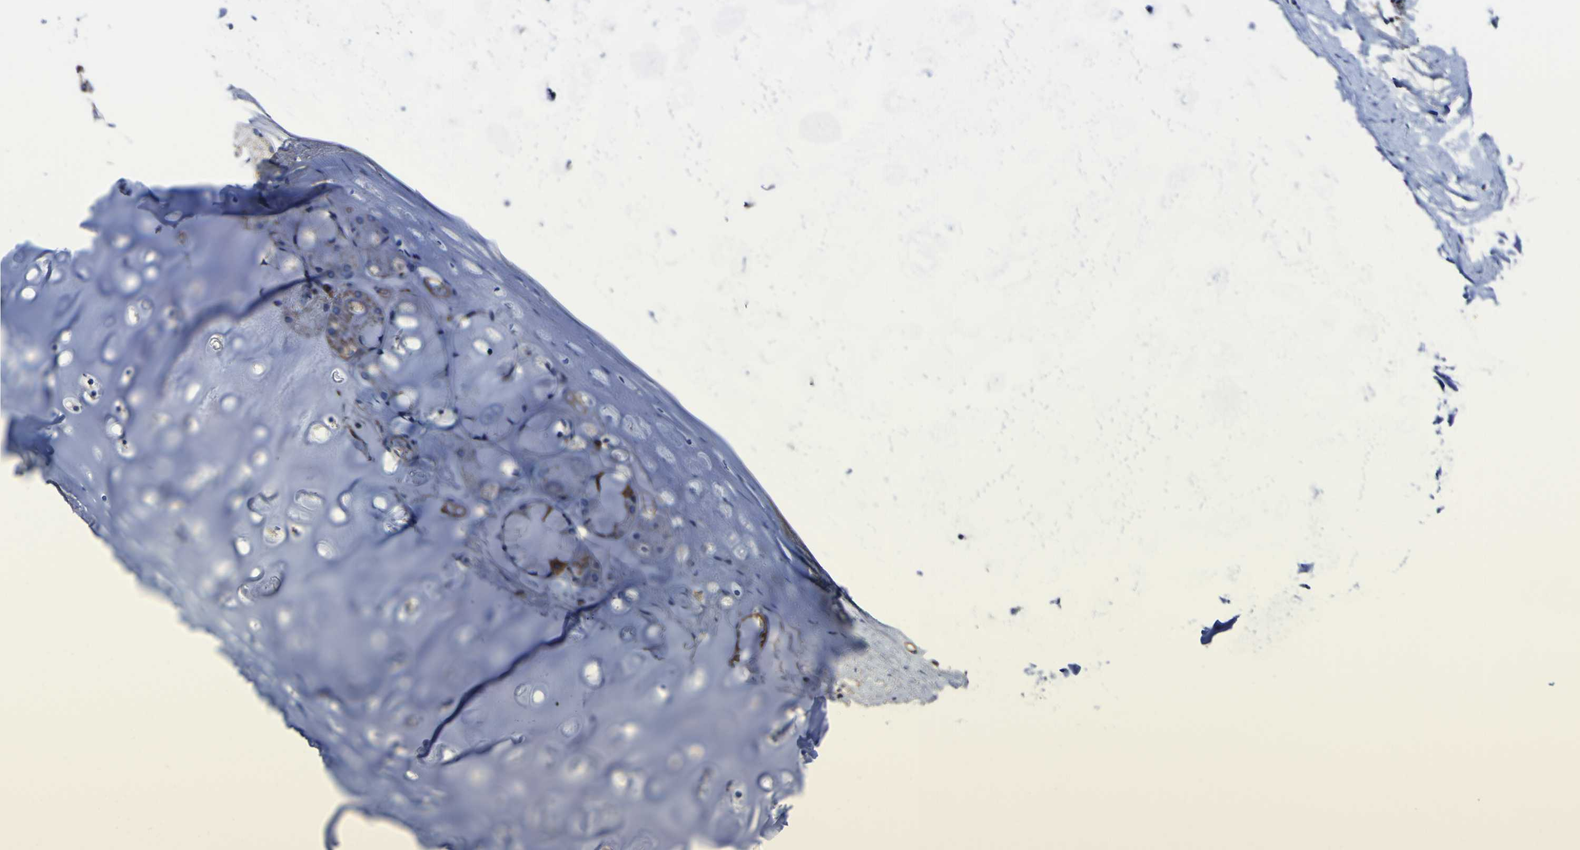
{"staining": {"intensity": "weak", "quantity": ">75%", "location": "cytoplasmic/membranous"}, "tissue": "adipose tissue", "cell_type": "Adipocytes", "image_type": "normal", "snomed": [{"axis": "morphology", "description": "Normal tissue, NOS"}, {"axis": "topography", "description": "Bronchus"}], "caption": "Weak cytoplasmic/membranous protein staining is appreciated in approximately >75% of adipocytes in adipose tissue. (DAB (3,3'-diaminobenzidine) IHC with brightfield microscopy, high magnification).", "gene": "CCDC90B", "patient": {"sex": "female", "age": 73}}